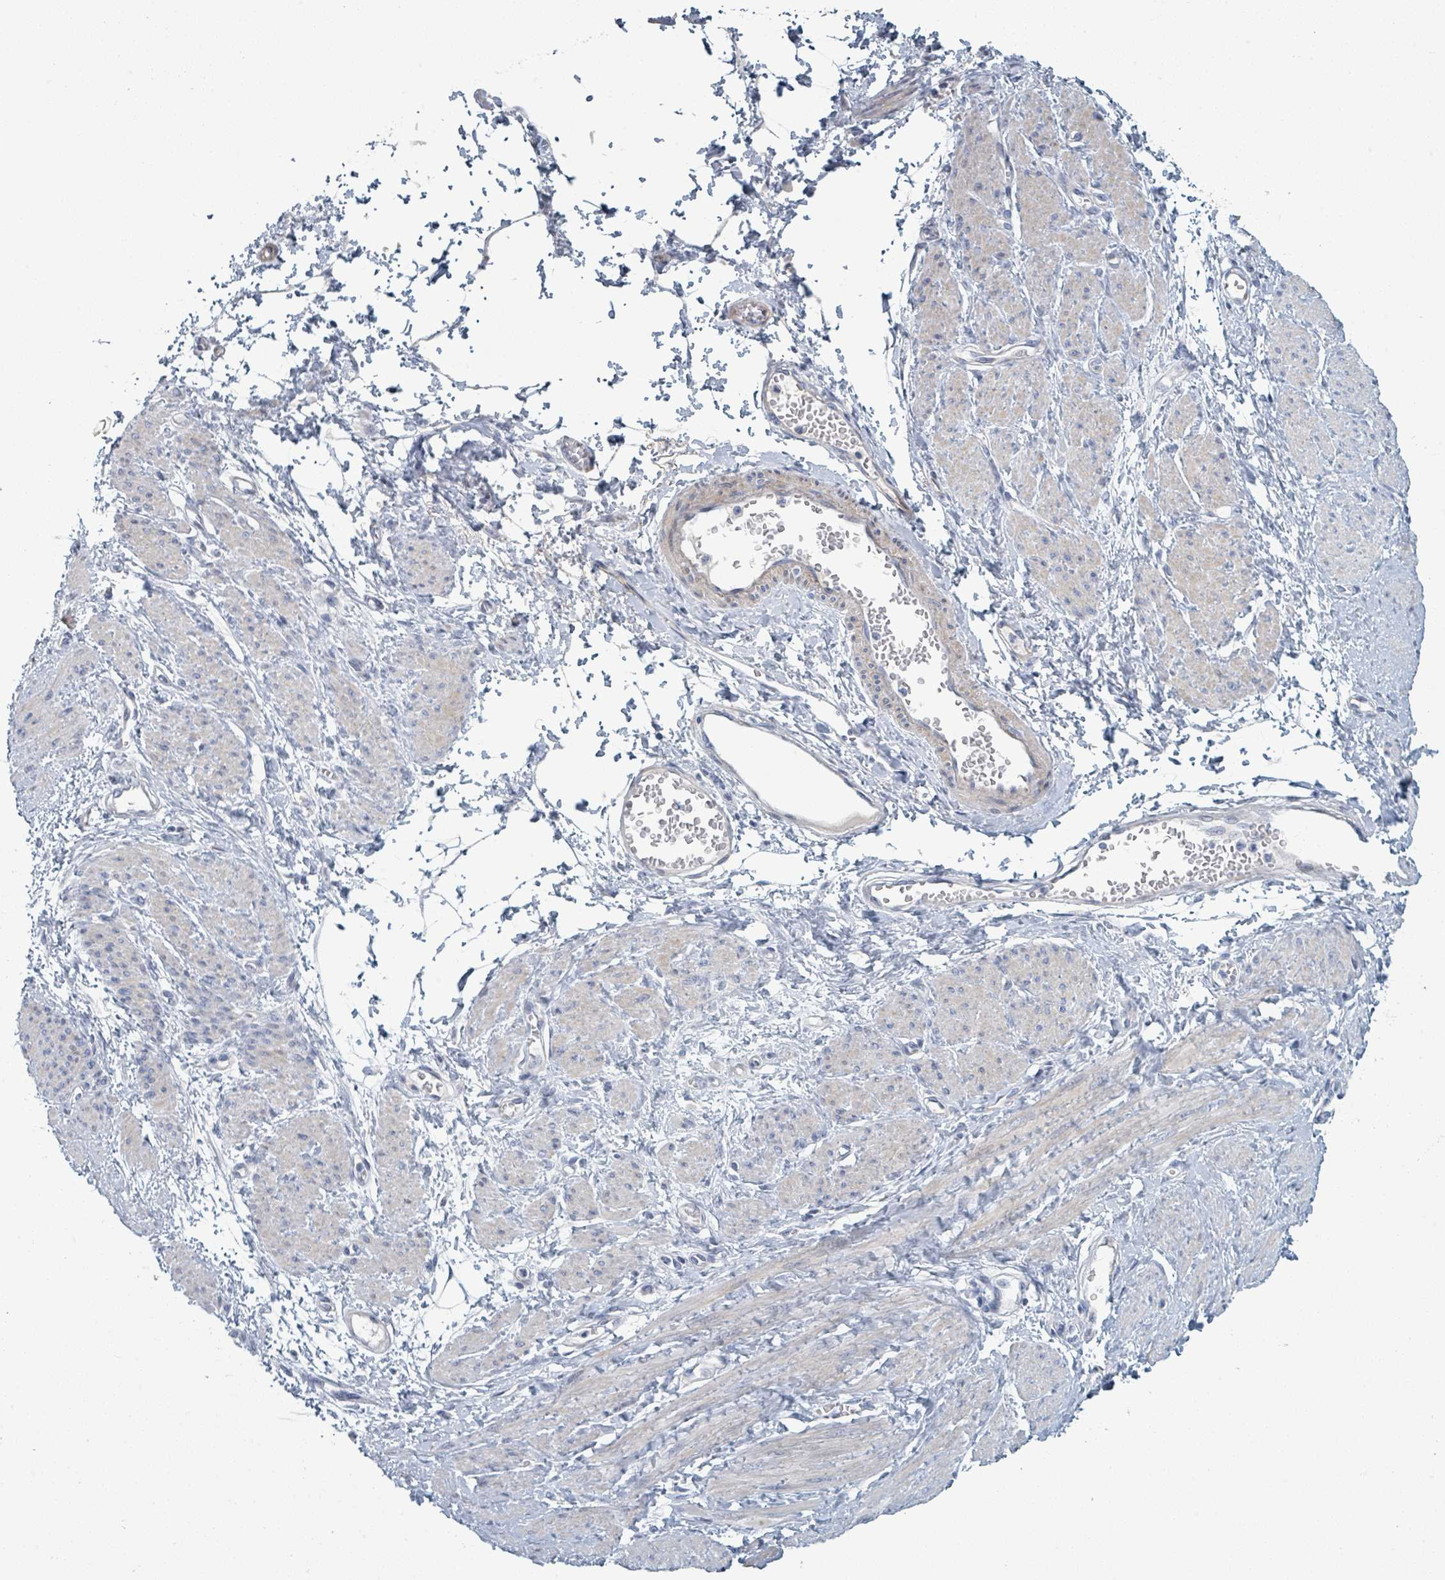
{"staining": {"intensity": "negative", "quantity": "none", "location": "none"}, "tissue": "smooth muscle", "cell_type": "Smooth muscle cells", "image_type": "normal", "snomed": [{"axis": "morphology", "description": "Normal tissue, NOS"}, {"axis": "topography", "description": "Smooth muscle"}, {"axis": "topography", "description": "Uterus"}], "caption": "Smooth muscle cells are negative for brown protein staining in unremarkable smooth muscle. (Brightfield microscopy of DAB immunohistochemistry at high magnification).", "gene": "RAB33B", "patient": {"sex": "female", "age": 39}}